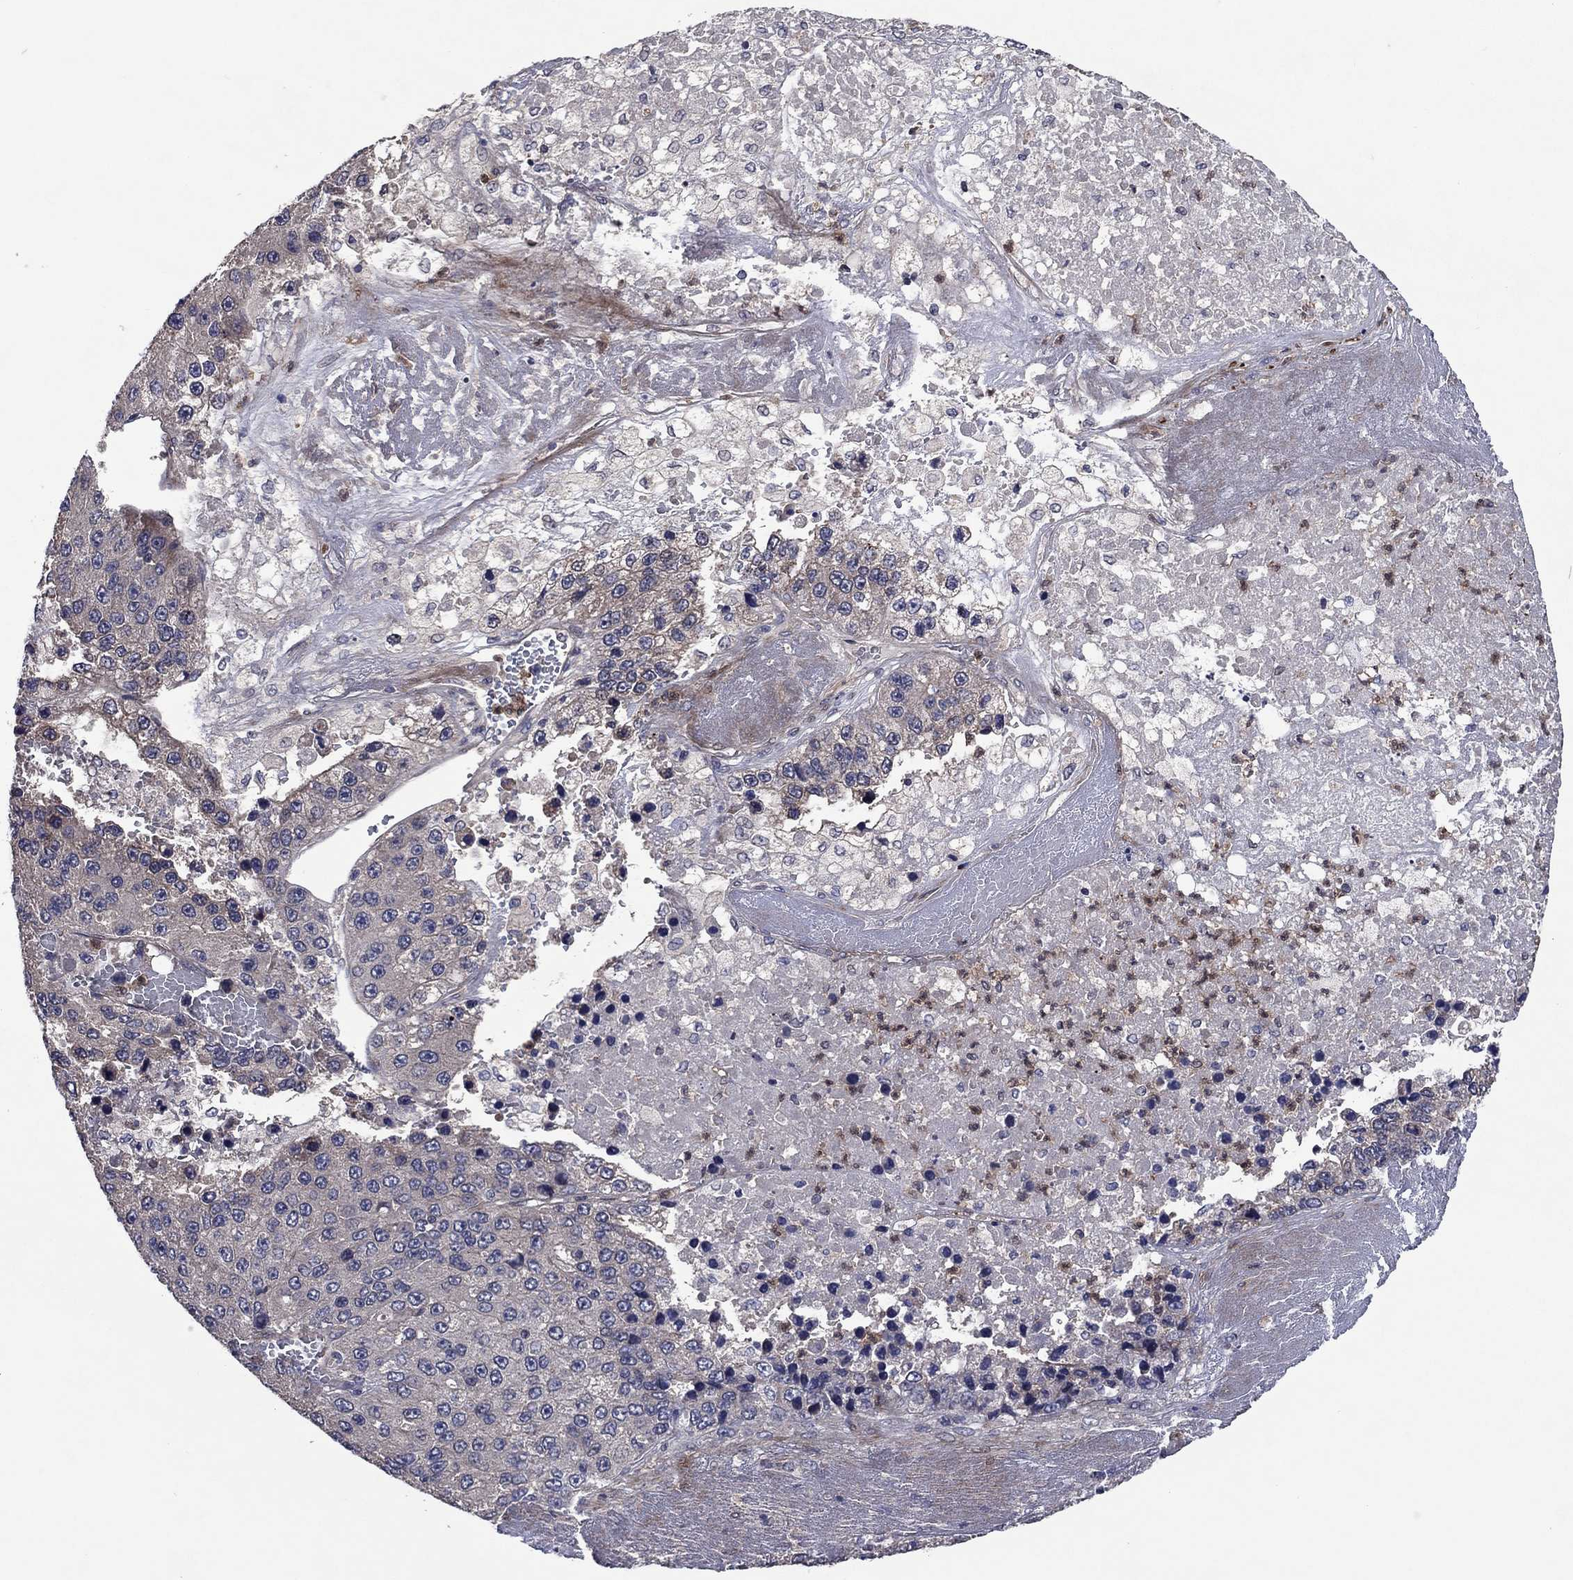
{"staining": {"intensity": "negative", "quantity": "none", "location": "none"}, "tissue": "liver cancer", "cell_type": "Tumor cells", "image_type": "cancer", "snomed": [{"axis": "morphology", "description": "Carcinoma, Hepatocellular, NOS"}, {"axis": "topography", "description": "Liver"}], "caption": "Immunohistochemistry histopathology image of neoplastic tissue: liver hepatocellular carcinoma stained with DAB (3,3'-diaminobenzidine) exhibits no significant protein positivity in tumor cells. (Brightfield microscopy of DAB (3,3'-diaminobenzidine) immunohistochemistry (IHC) at high magnification).", "gene": "MSRB1", "patient": {"sex": "female", "age": 73}}